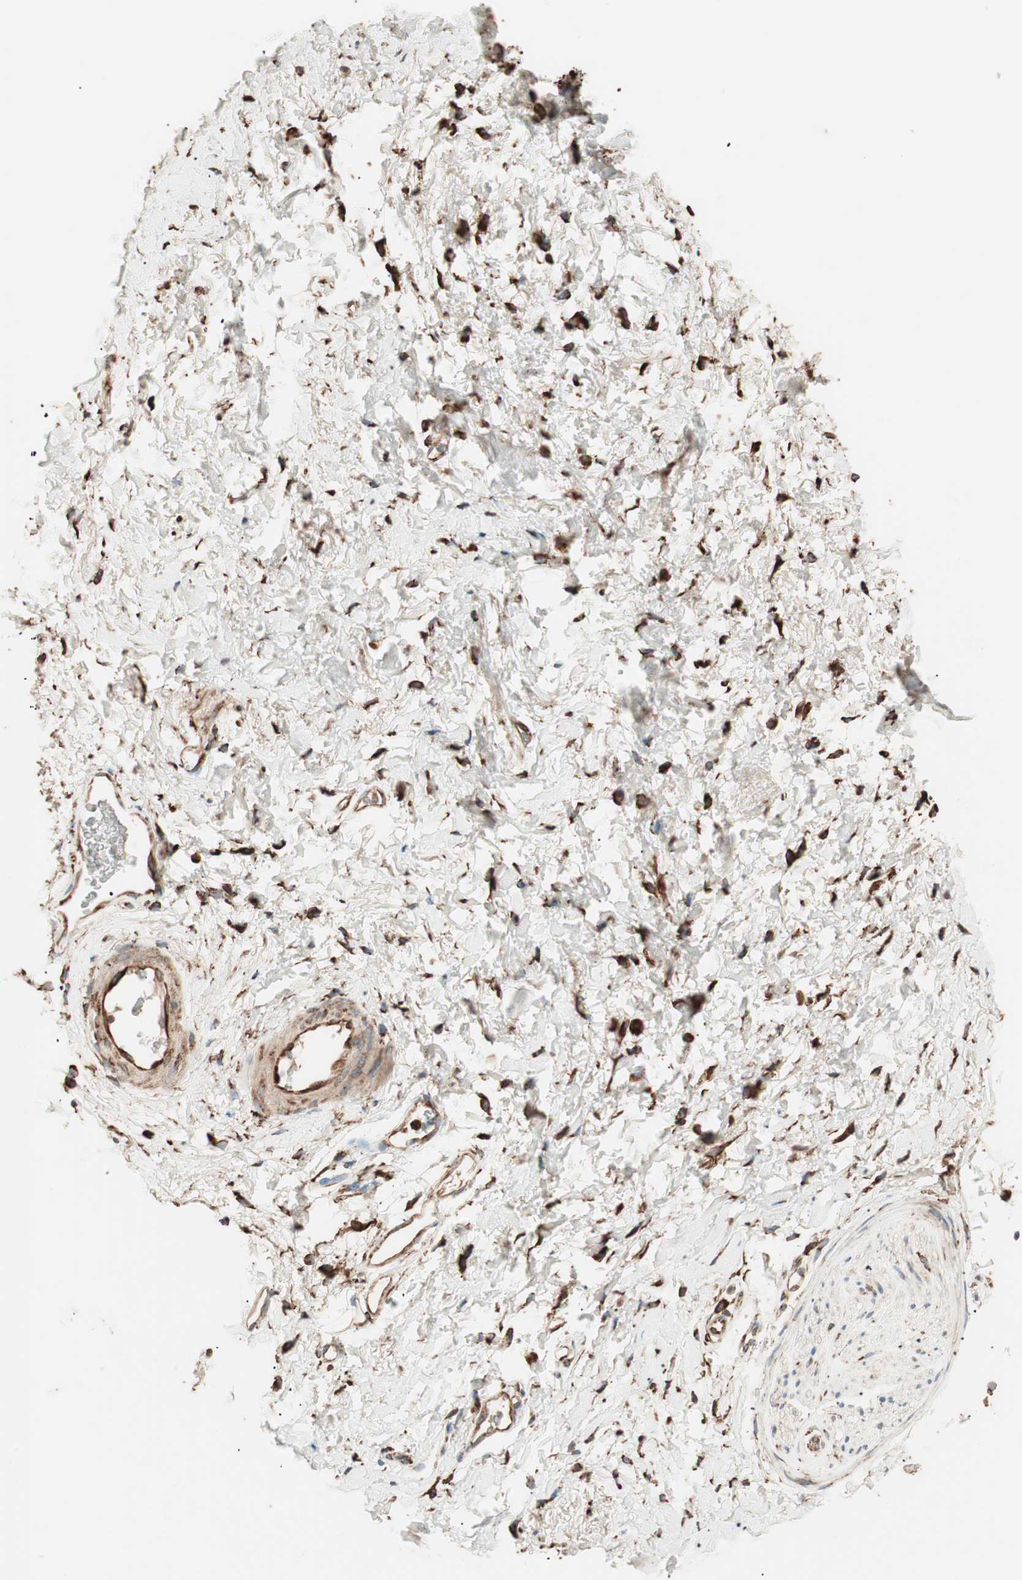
{"staining": {"intensity": "weak", "quantity": ">75%", "location": "cytoplasmic/membranous"}, "tissue": "adipose tissue", "cell_type": "Adipocytes", "image_type": "normal", "snomed": [{"axis": "morphology", "description": "Normal tissue, NOS"}, {"axis": "topography", "description": "Soft tissue"}, {"axis": "topography", "description": "Peripheral nerve tissue"}], "caption": "Immunohistochemical staining of benign adipose tissue displays low levels of weak cytoplasmic/membranous positivity in about >75% of adipocytes. (DAB IHC, brown staining for protein, blue staining for nuclei).", "gene": "VEGFA", "patient": {"sex": "female", "age": 71}}